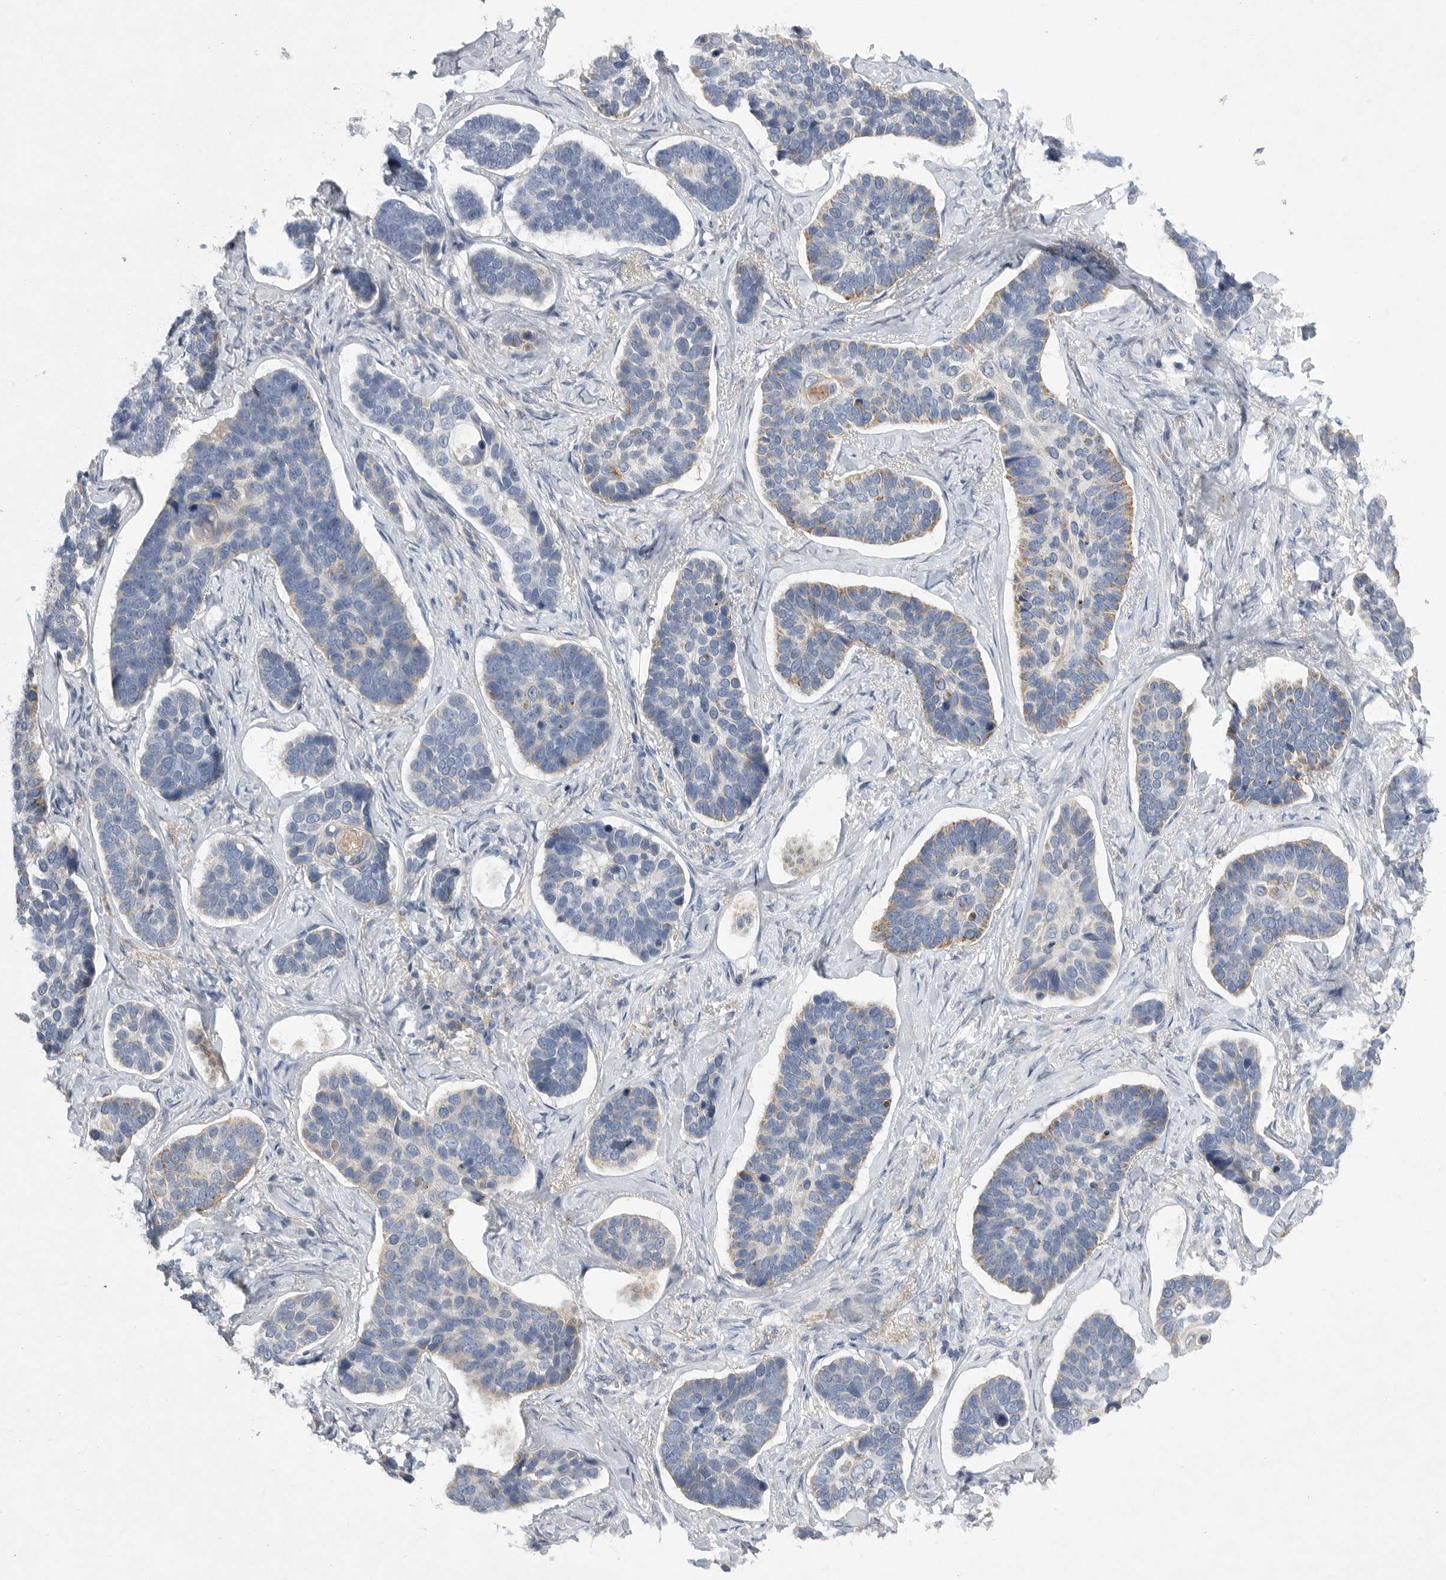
{"staining": {"intensity": "weak", "quantity": "<25%", "location": "cytoplasmic/membranous"}, "tissue": "skin cancer", "cell_type": "Tumor cells", "image_type": "cancer", "snomed": [{"axis": "morphology", "description": "Basal cell carcinoma"}, {"axis": "topography", "description": "Skin"}], "caption": "Photomicrograph shows no protein staining in tumor cells of skin cancer (basal cell carcinoma) tissue.", "gene": "EDEM3", "patient": {"sex": "male", "age": 62}}